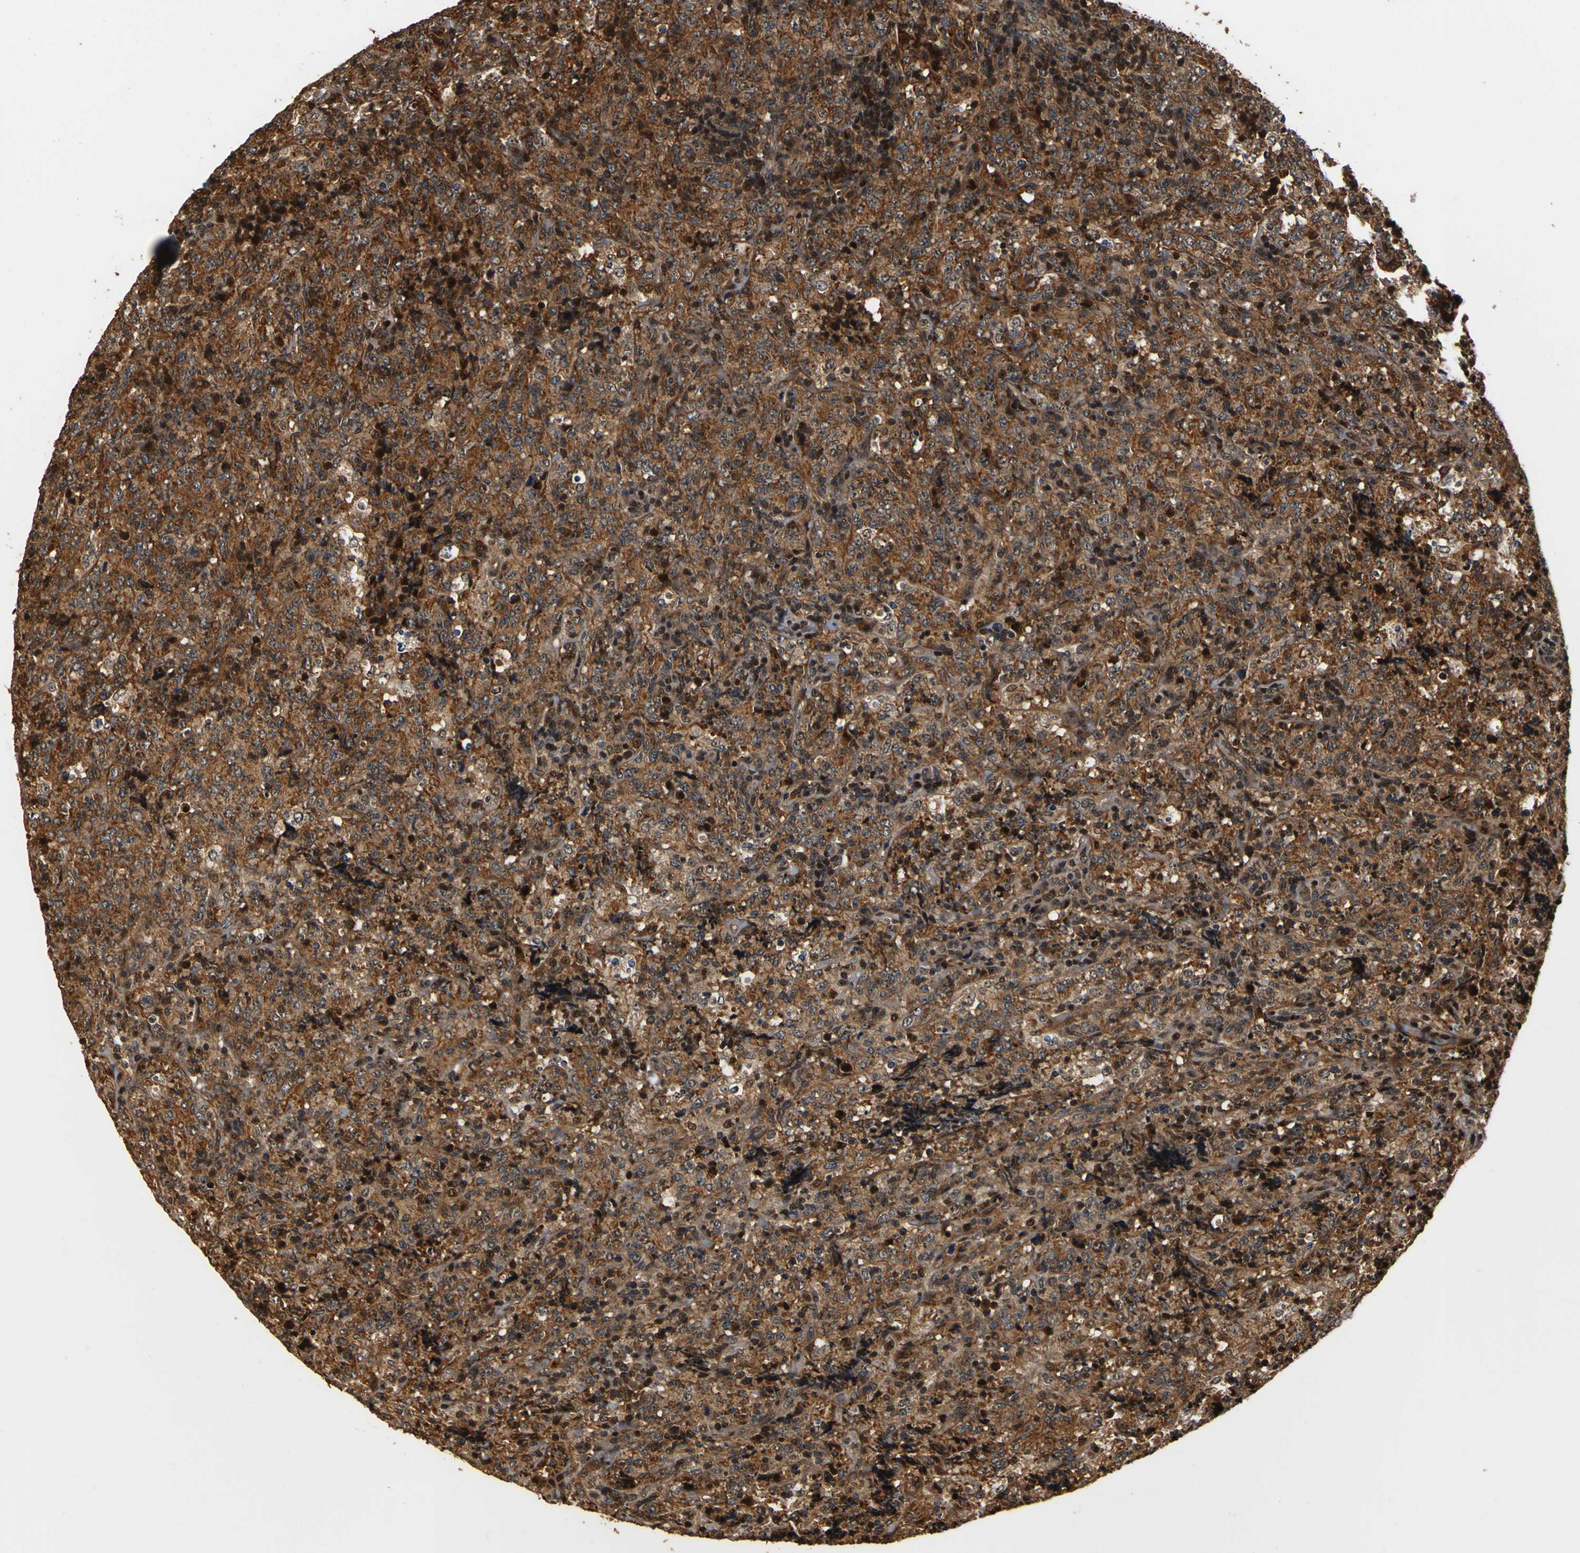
{"staining": {"intensity": "strong", "quantity": ">75%", "location": "cytoplasmic/membranous,nuclear"}, "tissue": "lymphoma", "cell_type": "Tumor cells", "image_type": "cancer", "snomed": [{"axis": "morphology", "description": "Malignant lymphoma, non-Hodgkin's type, High grade"}, {"axis": "topography", "description": "Tonsil"}], "caption": "High-grade malignant lymphoma, non-Hodgkin's type stained with a protein marker reveals strong staining in tumor cells.", "gene": "LRP4", "patient": {"sex": "female", "age": 36}}